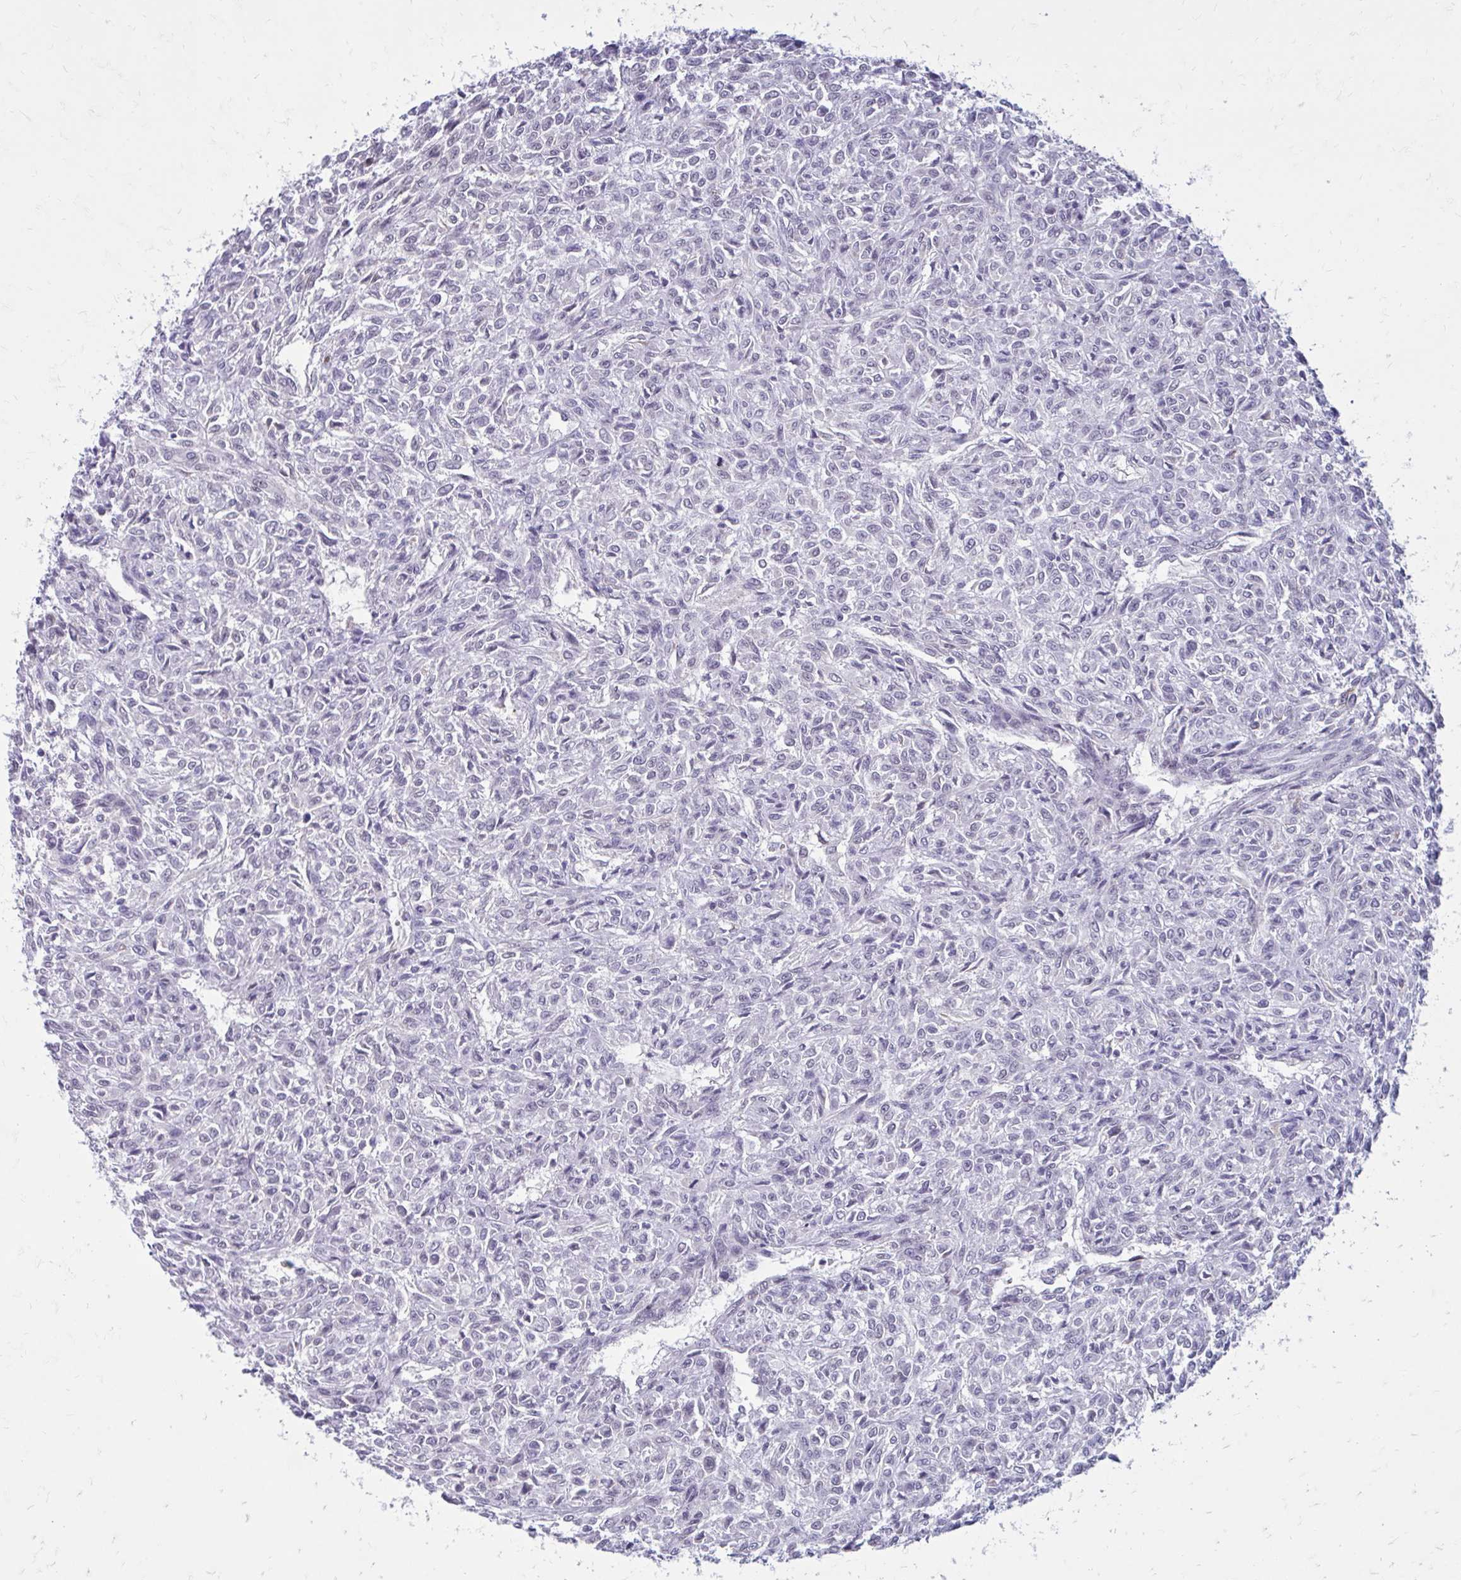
{"staining": {"intensity": "negative", "quantity": "none", "location": "none"}, "tissue": "renal cancer", "cell_type": "Tumor cells", "image_type": "cancer", "snomed": [{"axis": "morphology", "description": "Adenocarcinoma, NOS"}, {"axis": "topography", "description": "Kidney"}], "caption": "Human adenocarcinoma (renal) stained for a protein using immunohistochemistry (IHC) reveals no staining in tumor cells.", "gene": "PROSER1", "patient": {"sex": "male", "age": 58}}